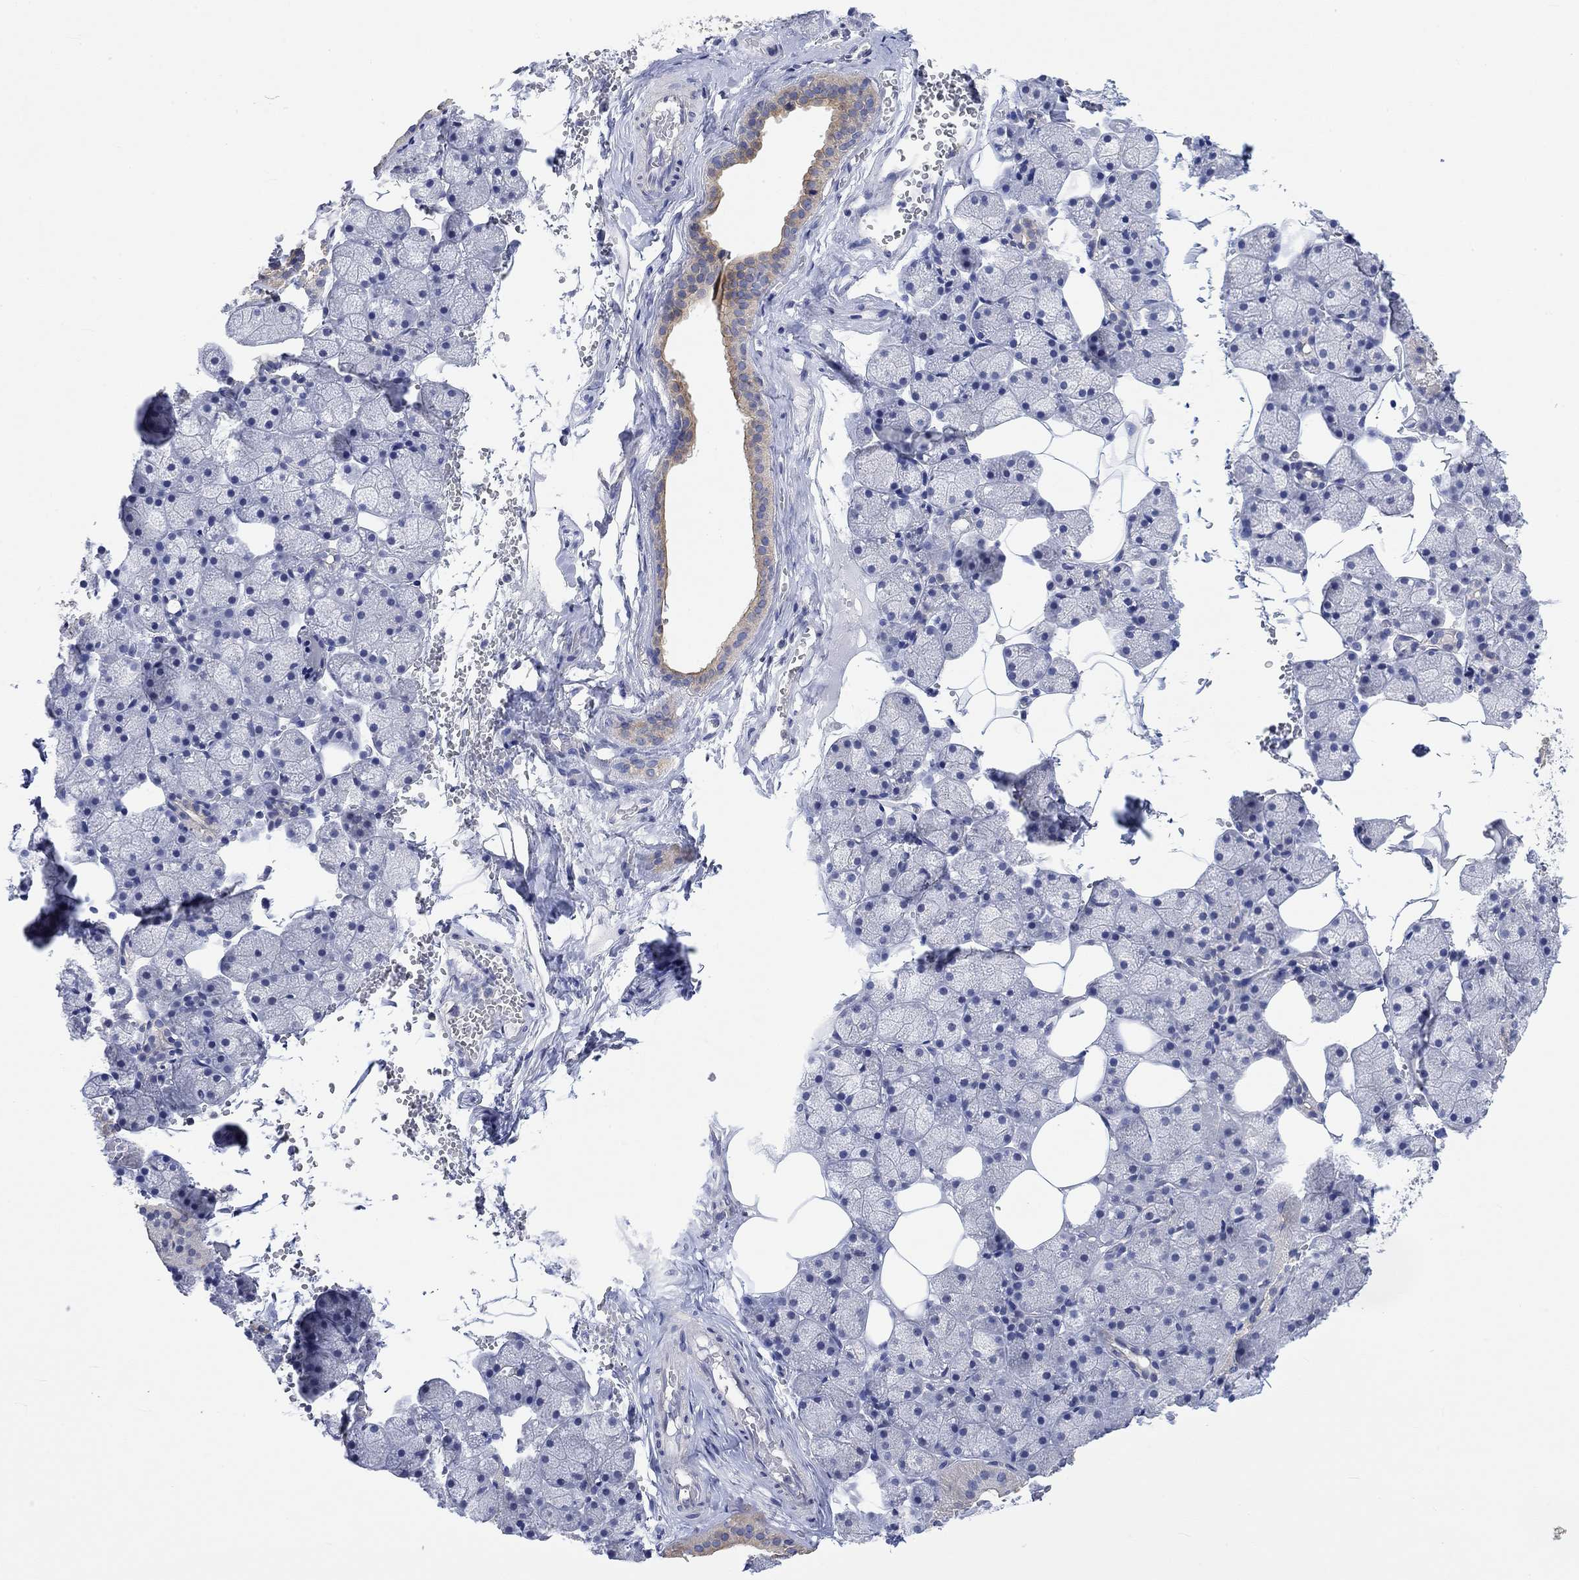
{"staining": {"intensity": "moderate", "quantity": "<25%", "location": "cytoplasmic/membranous"}, "tissue": "salivary gland", "cell_type": "Glandular cells", "image_type": "normal", "snomed": [{"axis": "morphology", "description": "Normal tissue, NOS"}, {"axis": "topography", "description": "Salivary gland"}], "caption": "Brown immunohistochemical staining in benign salivary gland displays moderate cytoplasmic/membranous staining in approximately <25% of glandular cells.", "gene": "AGRP", "patient": {"sex": "male", "age": 38}}